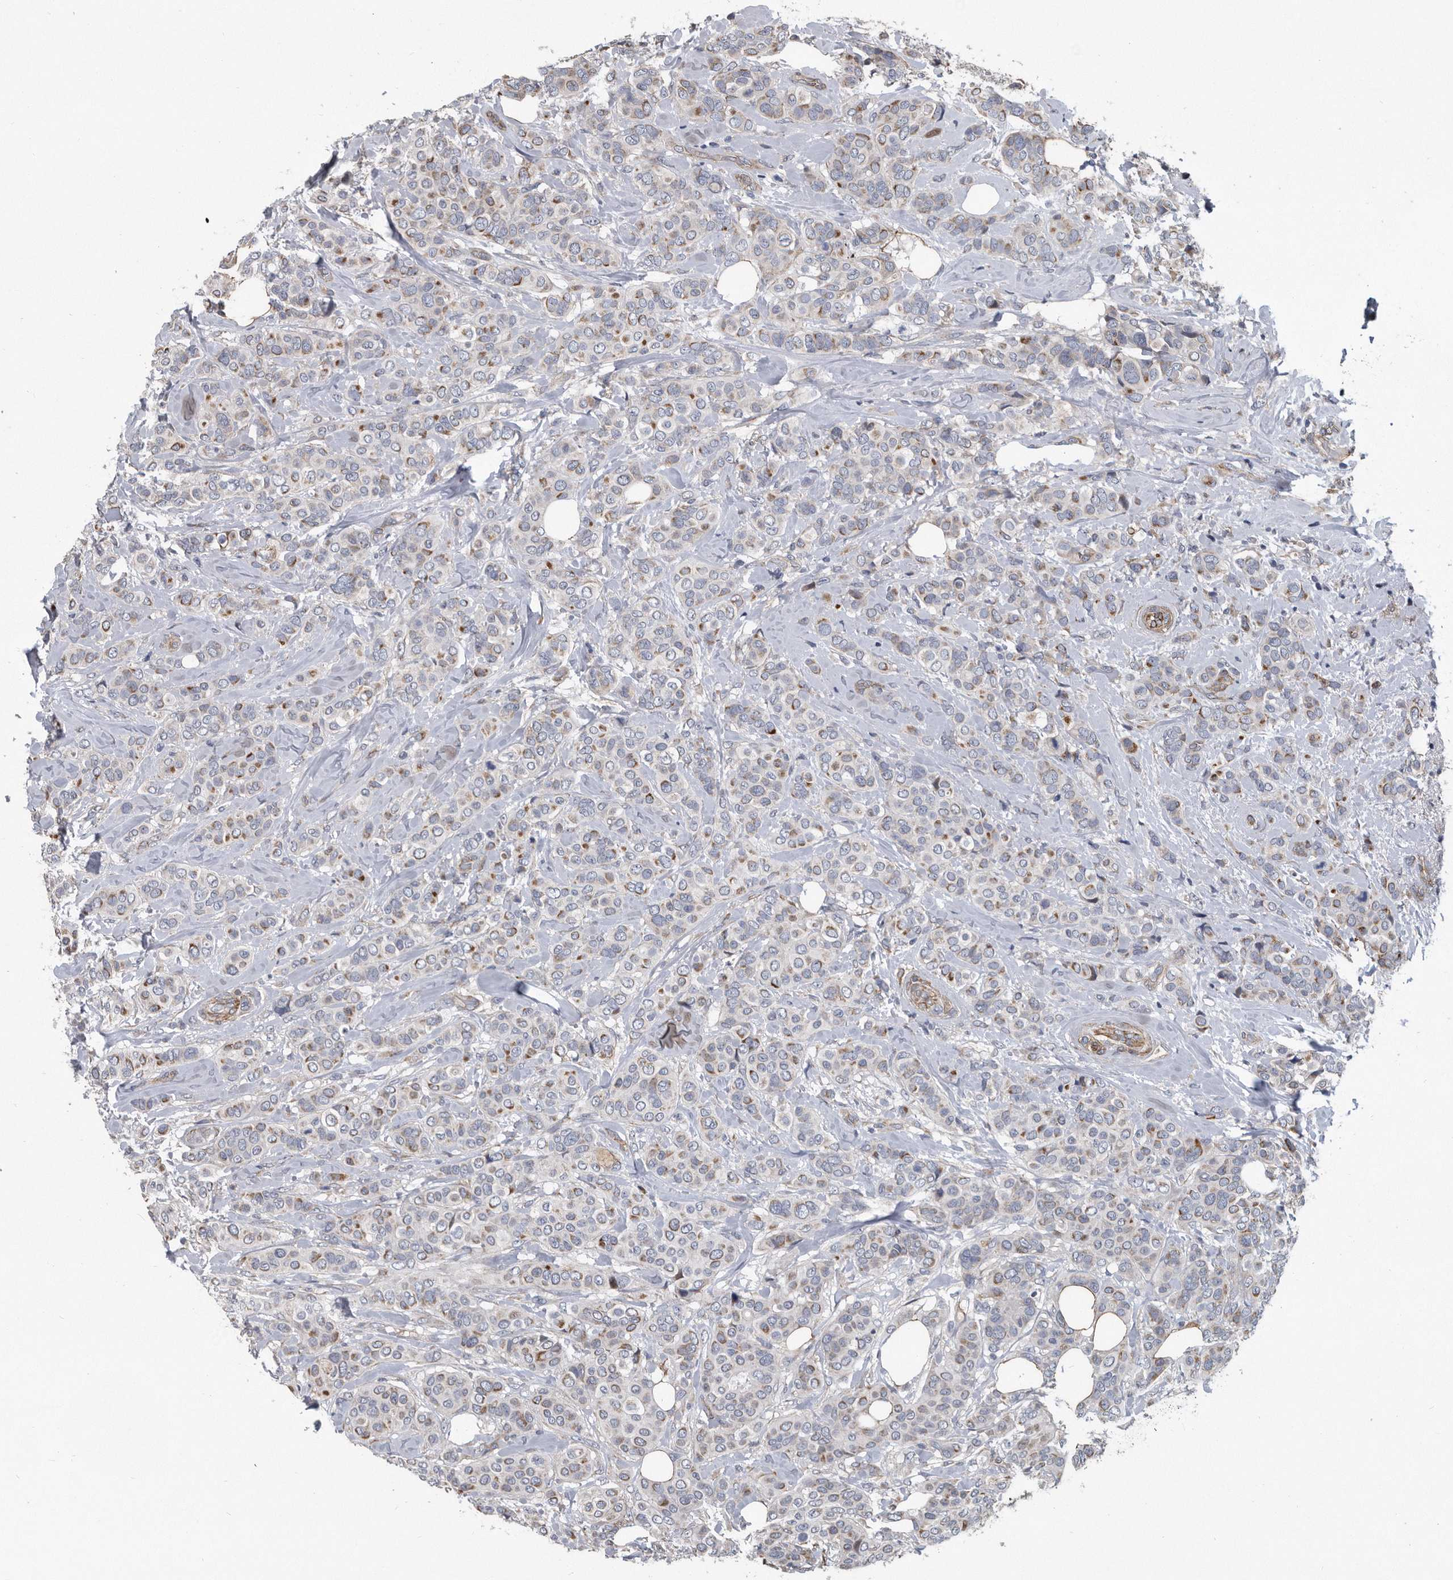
{"staining": {"intensity": "weak", "quantity": "25%-75%", "location": "cytoplasmic/membranous"}, "tissue": "breast cancer", "cell_type": "Tumor cells", "image_type": "cancer", "snomed": [{"axis": "morphology", "description": "Lobular carcinoma"}, {"axis": "topography", "description": "Breast"}], "caption": "Breast cancer stained with a brown dye reveals weak cytoplasmic/membranous positive expression in approximately 25%-75% of tumor cells.", "gene": "ARMCX1", "patient": {"sex": "female", "age": 51}}